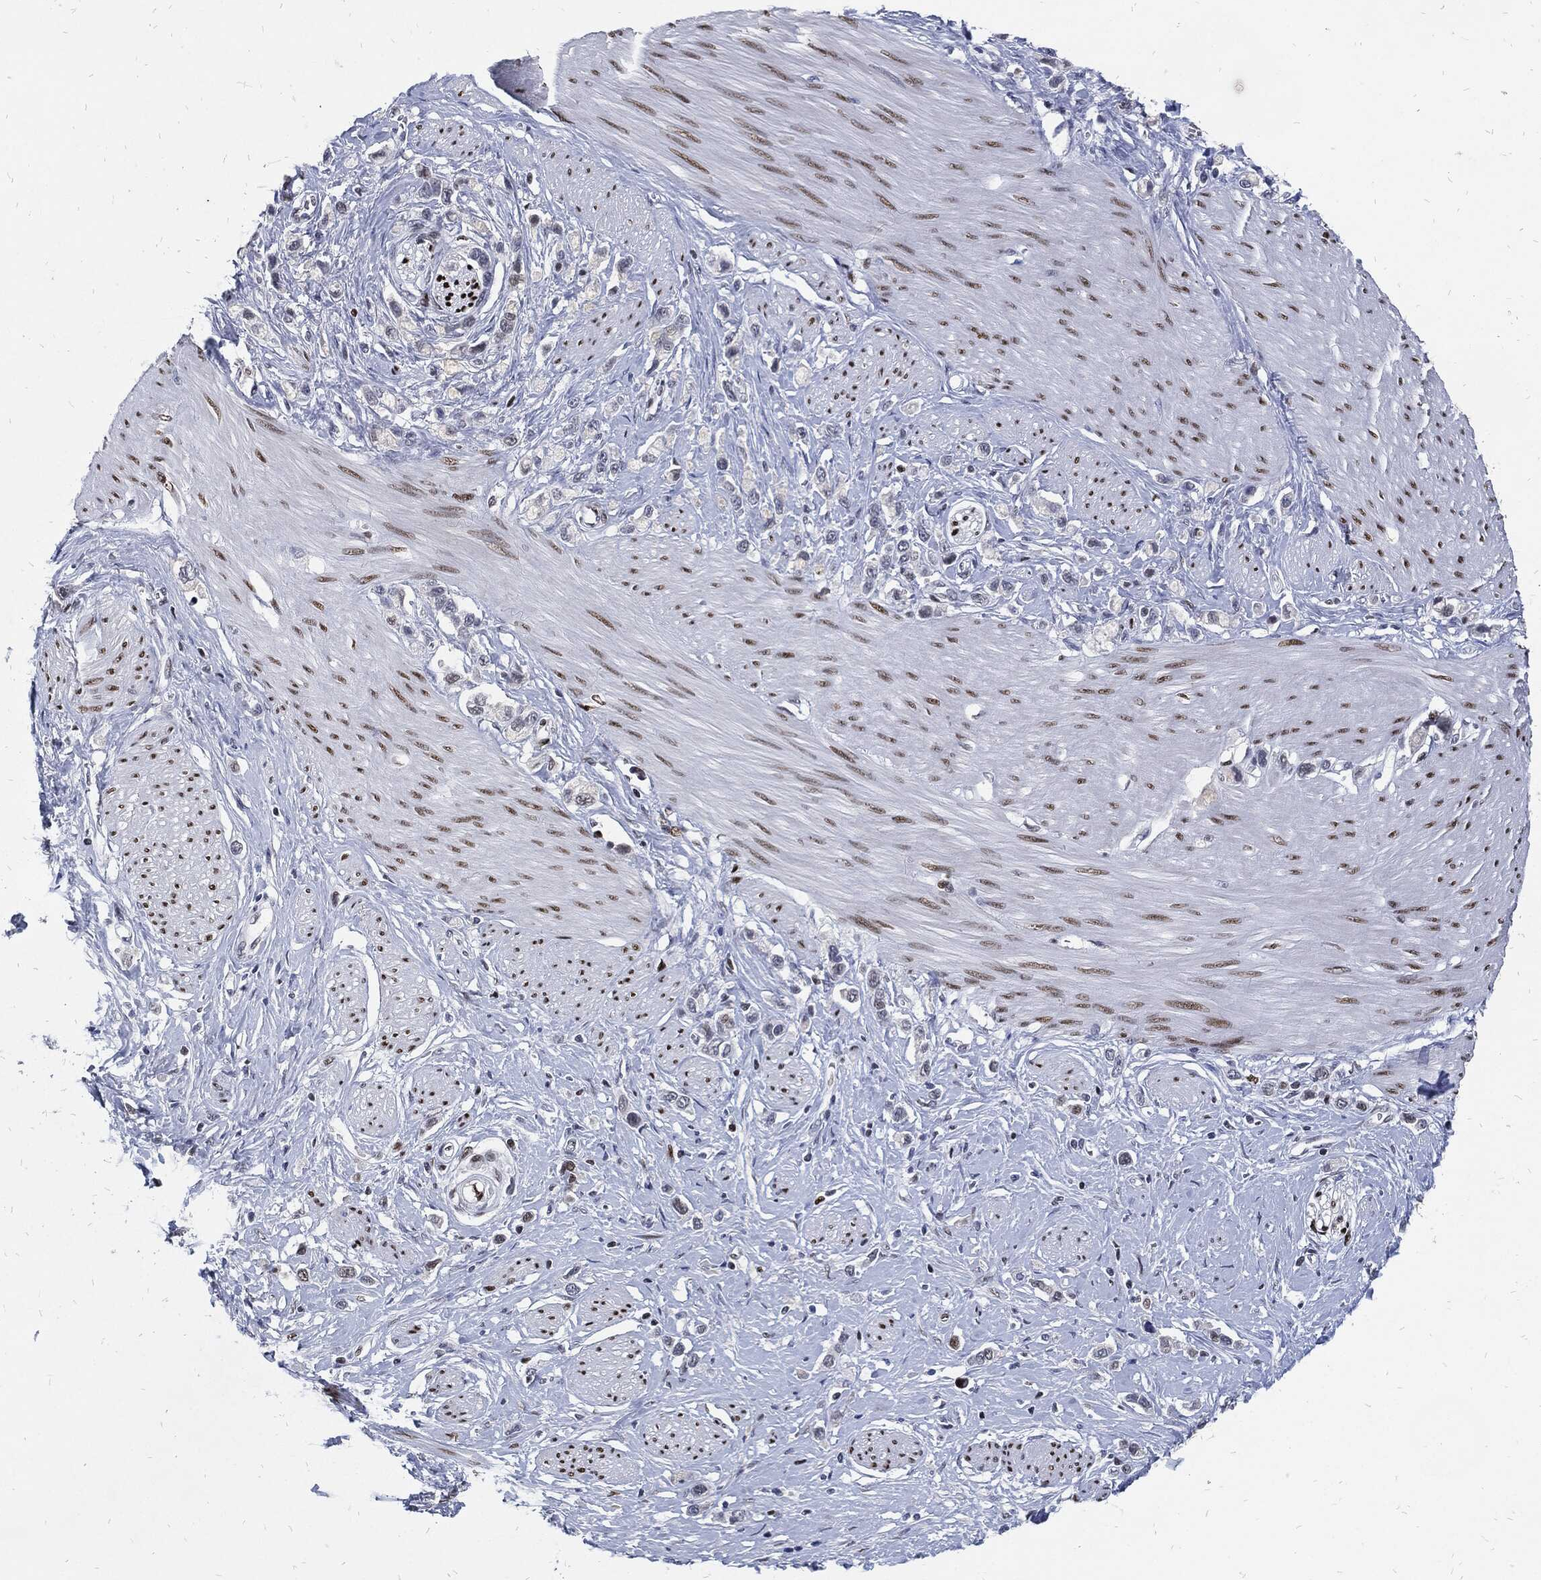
{"staining": {"intensity": "negative", "quantity": "none", "location": "none"}, "tissue": "stomach cancer", "cell_type": "Tumor cells", "image_type": "cancer", "snomed": [{"axis": "morphology", "description": "Normal tissue, NOS"}, {"axis": "morphology", "description": "Adenocarcinoma, NOS"}, {"axis": "morphology", "description": "Adenocarcinoma, High grade"}, {"axis": "topography", "description": "Stomach, upper"}, {"axis": "topography", "description": "Stomach"}], "caption": "Immunohistochemistry photomicrograph of neoplastic tissue: human high-grade adenocarcinoma (stomach) stained with DAB demonstrates no significant protein staining in tumor cells.", "gene": "JUN", "patient": {"sex": "female", "age": 65}}